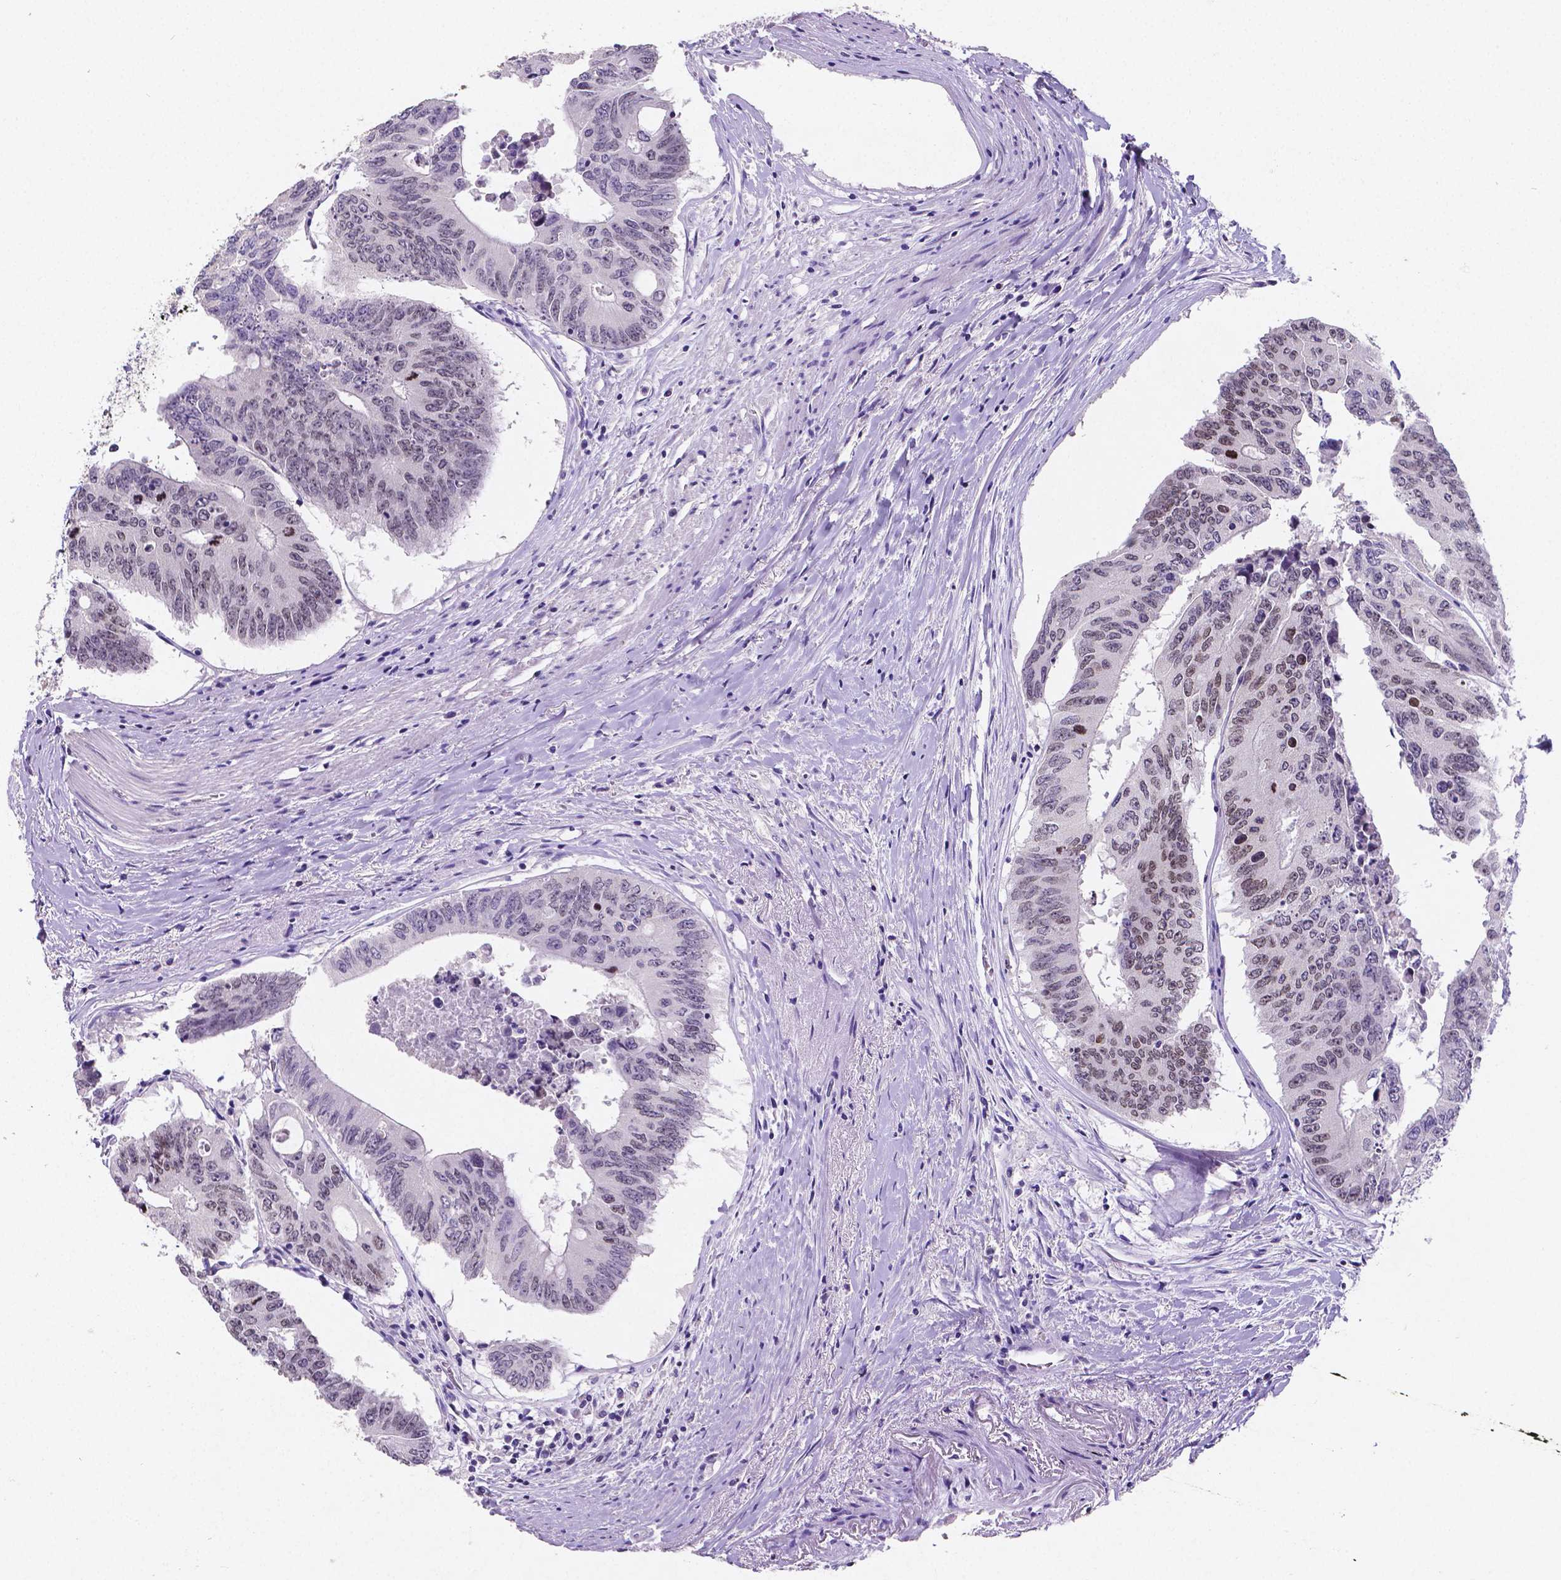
{"staining": {"intensity": "weak", "quantity": "25%-75%", "location": "nuclear"}, "tissue": "colorectal cancer", "cell_type": "Tumor cells", "image_type": "cancer", "snomed": [{"axis": "morphology", "description": "Adenocarcinoma, NOS"}, {"axis": "topography", "description": "Rectum"}], "caption": "This photomicrograph shows IHC staining of human adenocarcinoma (colorectal), with low weak nuclear positivity in about 25%-75% of tumor cells.", "gene": "SATB2", "patient": {"sex": "male", "age": 59}}